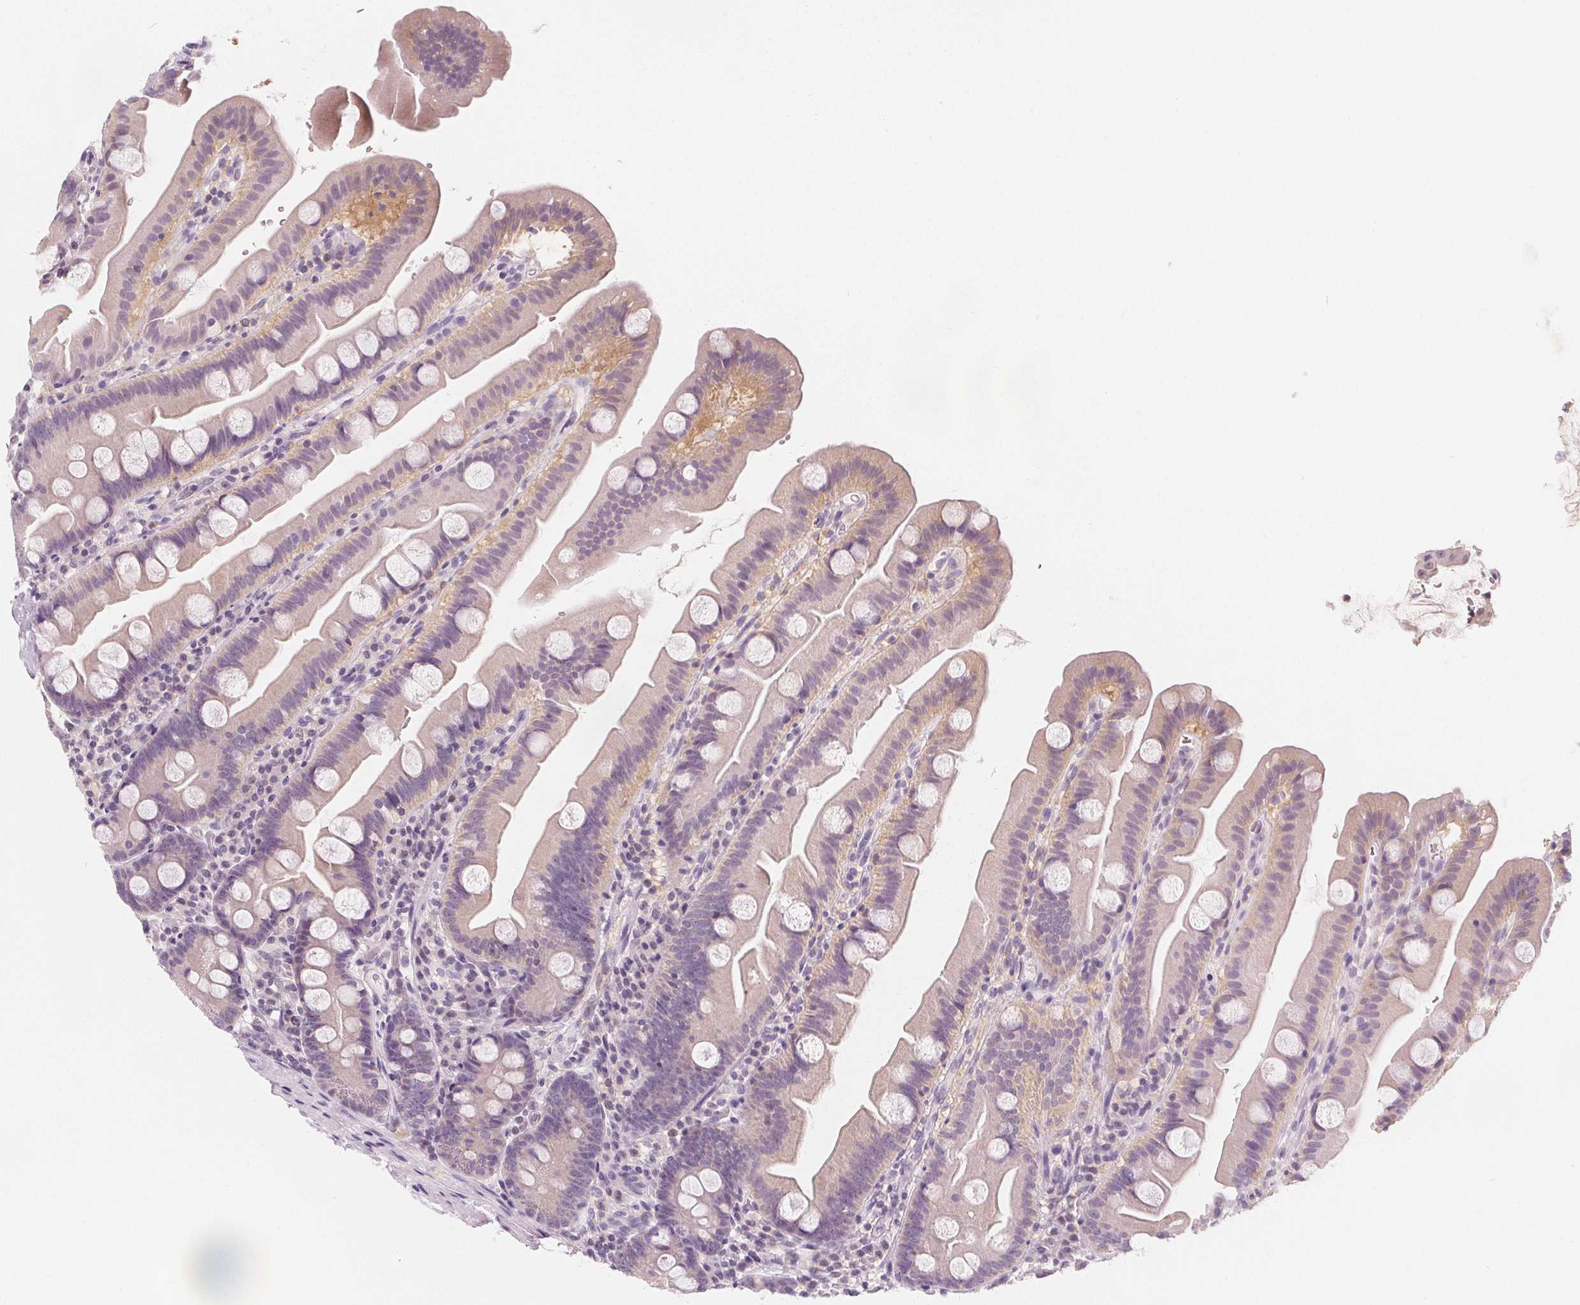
{"staining": {"intensity": "negative", "quantity": "none", "location": "none"}, "tissue": "small intestine", "cell_type": "Glandular cells", "image_type": "normal", "snomed": [{"axis": "morphology", "description": "Normal tissue, NOS"}, {"axis": "topography", "description": "Small intestine"}], "caption": "Immunohistochemistry image of benign human small intestine stained for a protein (brown), which demonstrates no staining in glandular cells. Brightfield microscopy of immunohistochemistry (IHC) stained with DAB (3,3'-diaminobenzidine) (brown) and hematoxylin (blue), captured at high magnification.", "gene": "UGP2", "patient": {"sex": "female", "age": 68}}